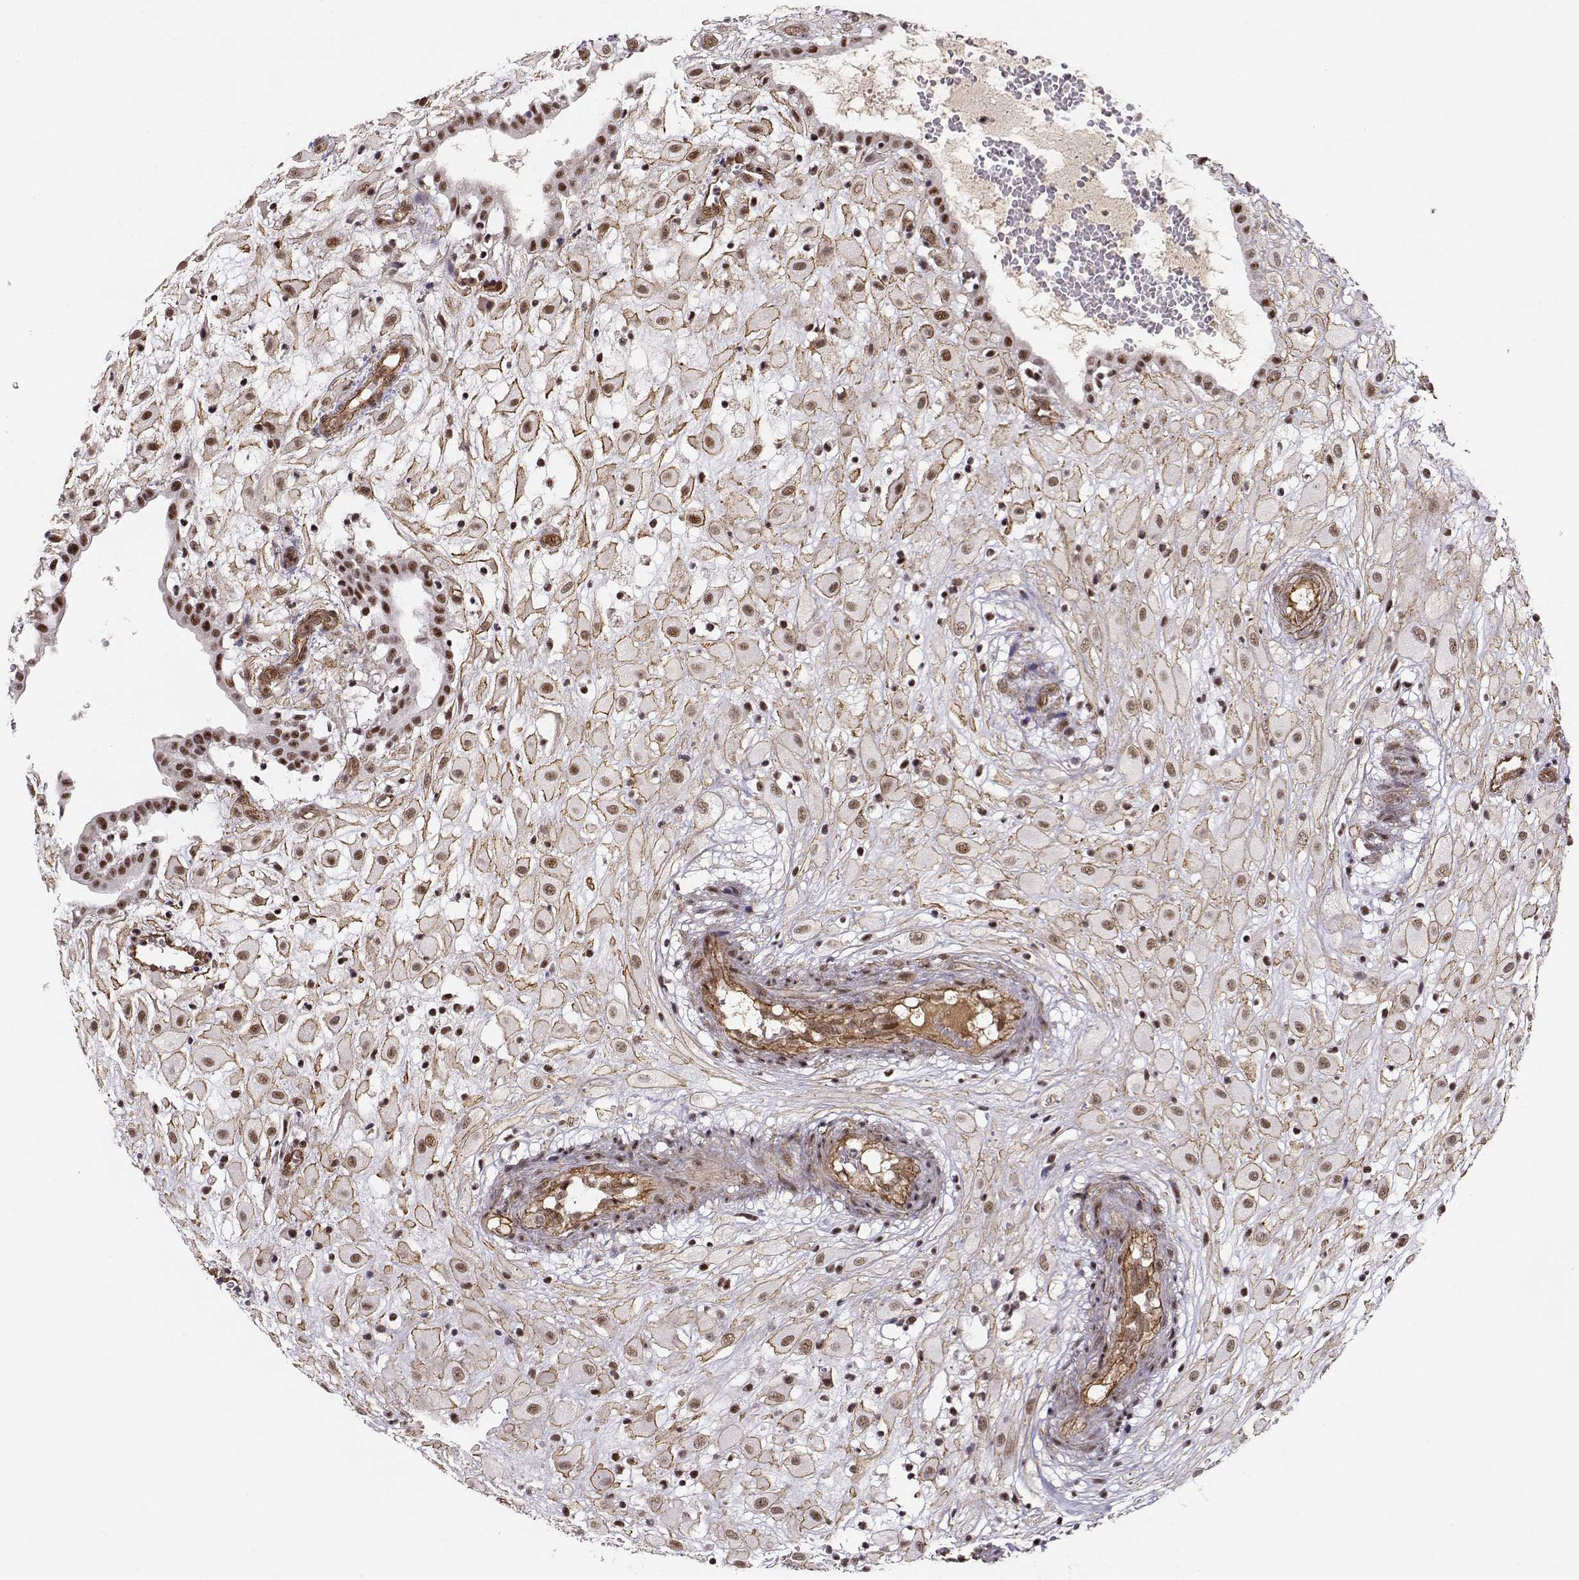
{"staining": {"intensity": "moderate", "quantity": ">75%", "location": "cytoplasmic/membranous,nuclear"}, "tissue": "placenta", "cell_type": "Decidual cells", "image_type": "normal", "snomed": [{"axis": "morphology", "description": "Normal tissue, NOS"}, {"axis": "topography", "description": "Placenta"}], "caption": "Approximately >75% of decidual cells in normal placenta demonstrate moderate cytoplasmic/membranous,nuclear protein staining as visualized by brown immunohistochemical staining.", "gene": "CIR1", "patient": {"sex": "female", "age": 24}}